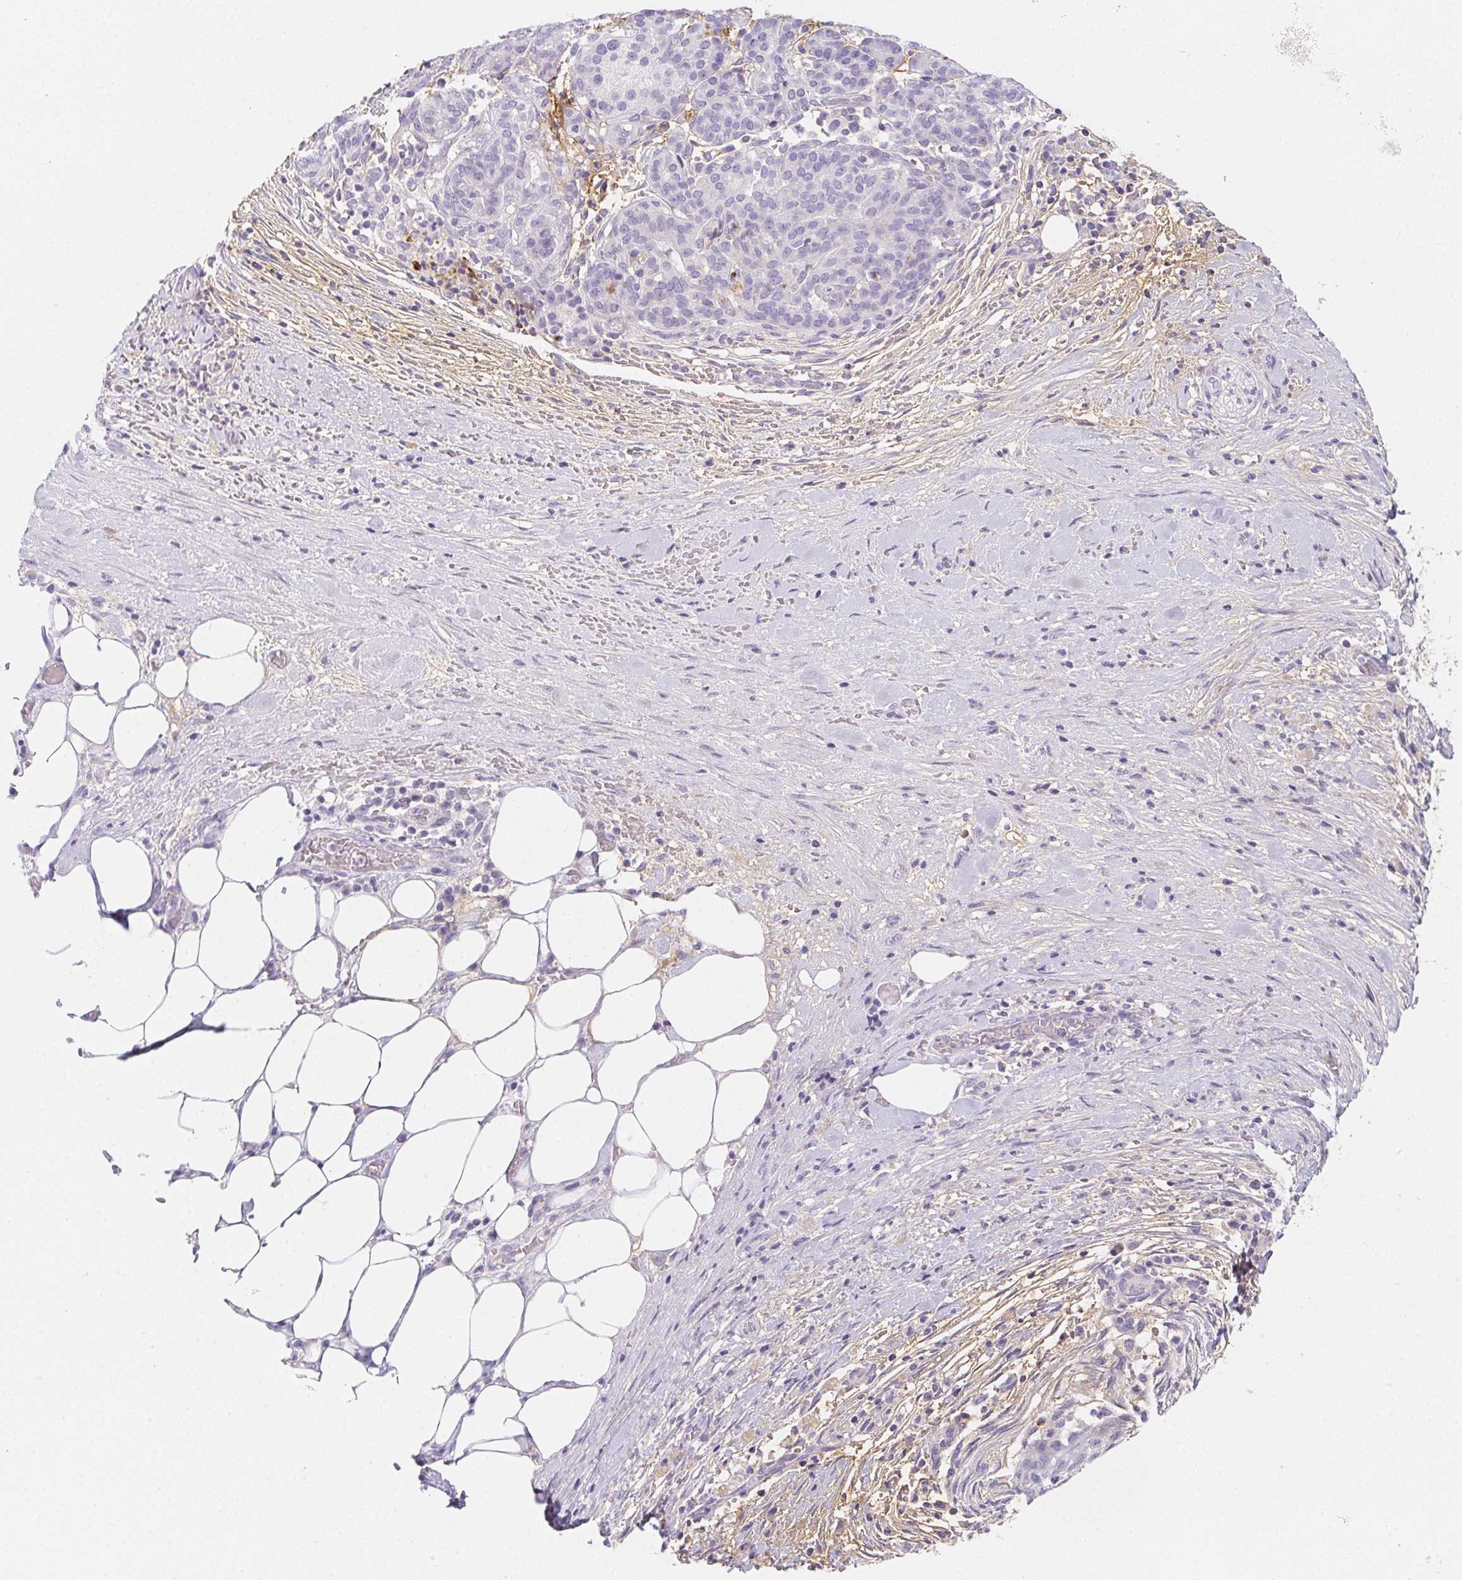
{"staining": {"intensity": "negative", "quantity": "none", "location": "none"}, "tissue": "pancreatic cancer", "cell_type": "Tumor cells", "image_type": "cancer", "snomed": [{"axis": "morphology", "description": "Adenocarcinoma, NOS"}, {"axis": "topography", "description": "Pancreas"}], "caption": "A histopathology image of human pancreatic cancer is negative for staining in tumor cells.", "gene": "ITIH2", "patient": {"sex": "male", "age": 44}}